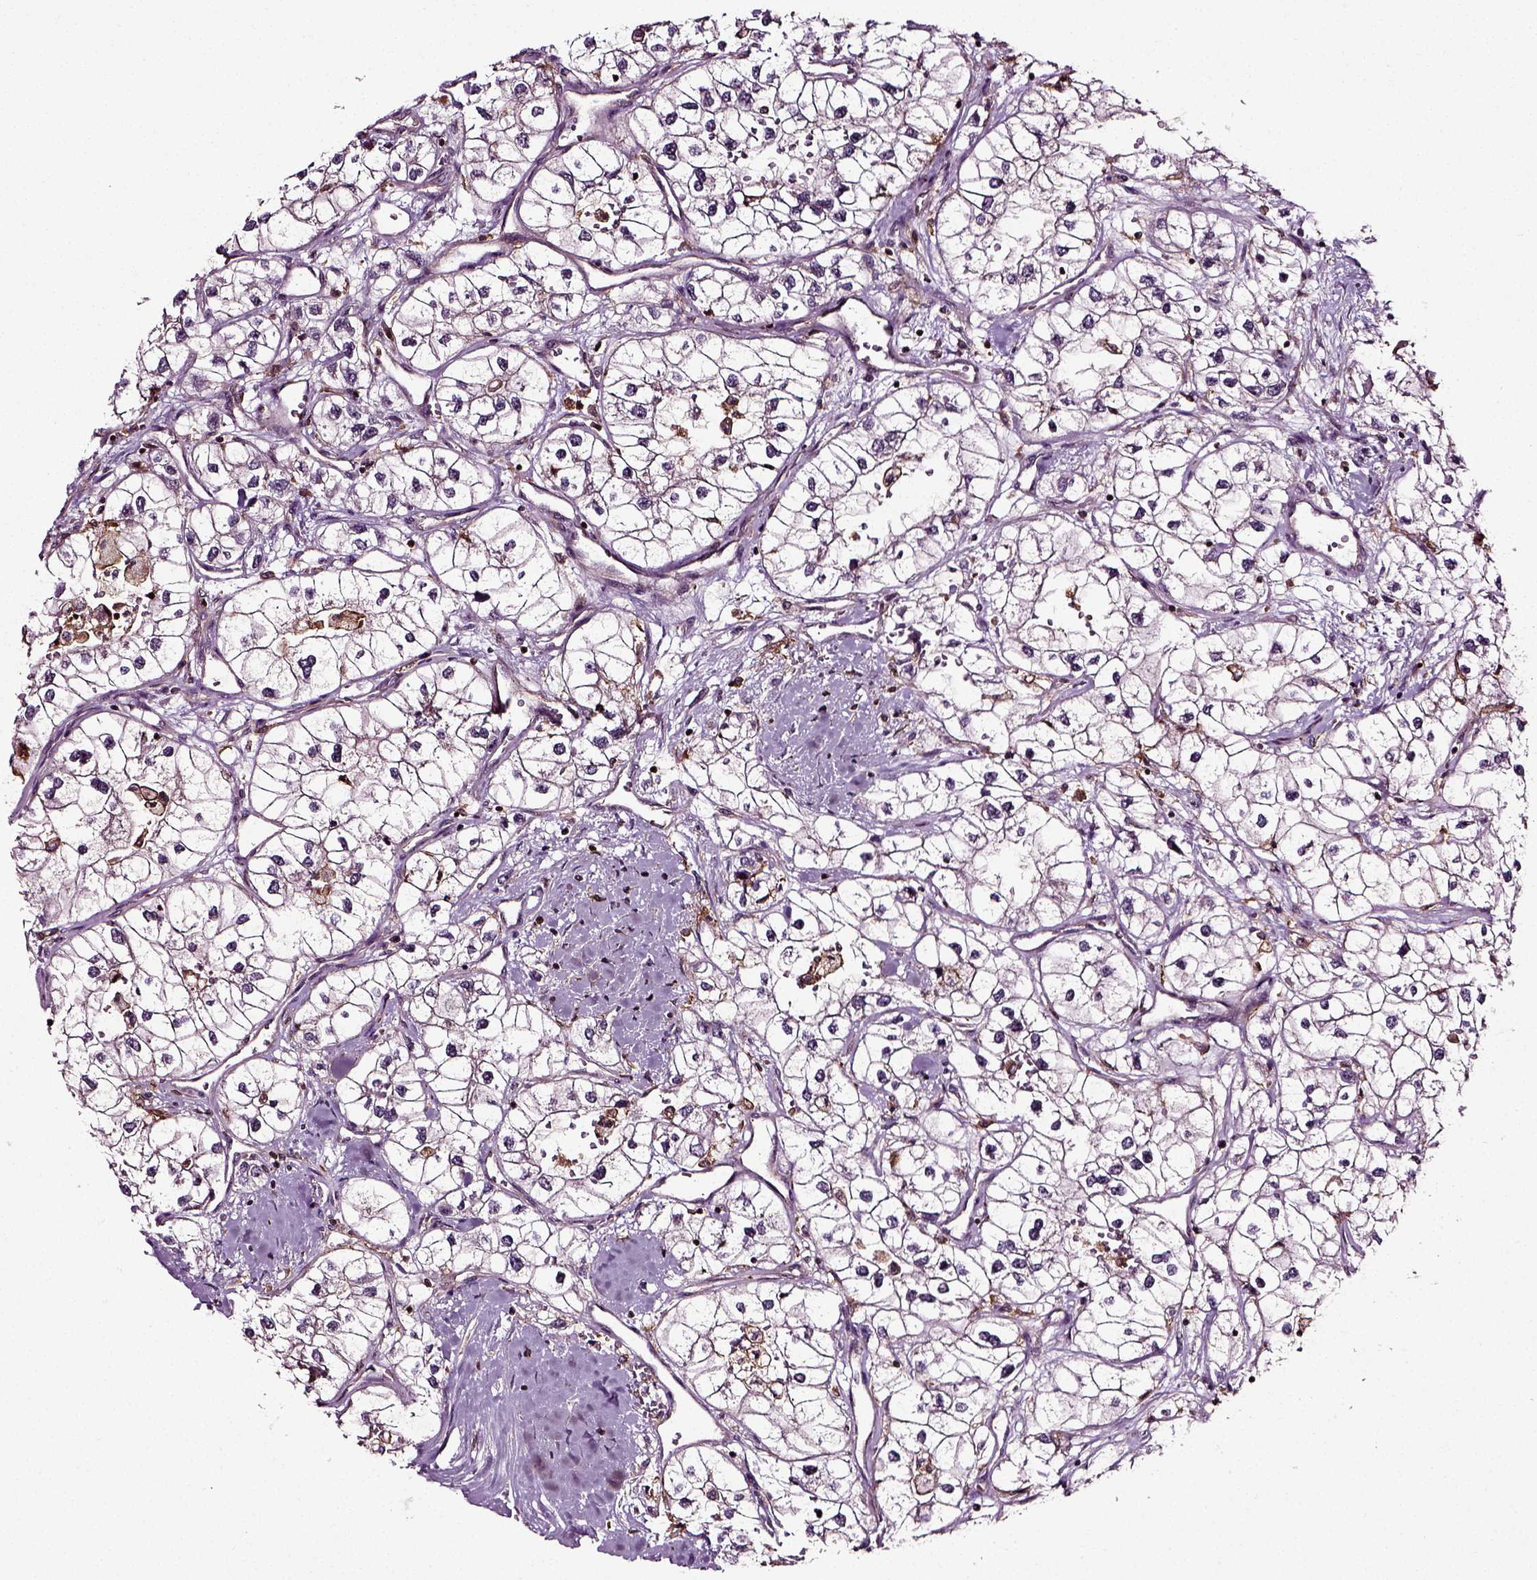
{"staining": {"intensity": "negative", "quantity": "none", "location": "none"}, "tissue": "renal cancer", "cell_type": "Tumor cells", "image_type": "cancer", "snomed": [{"axis": "morphology", "description": "Adenocarcinoma, NOS"}, {"axis": "topography", "description": "Kidney"}], "caption": "An immunohistochemistry (IHC) image of renal cancer (adenocarcinoma) is shown. There is no staining in tumor cells of renal cancer (adenocarcinoma).", "gene": "RHOF", "patient": {"sex": "male", "age": 59}}